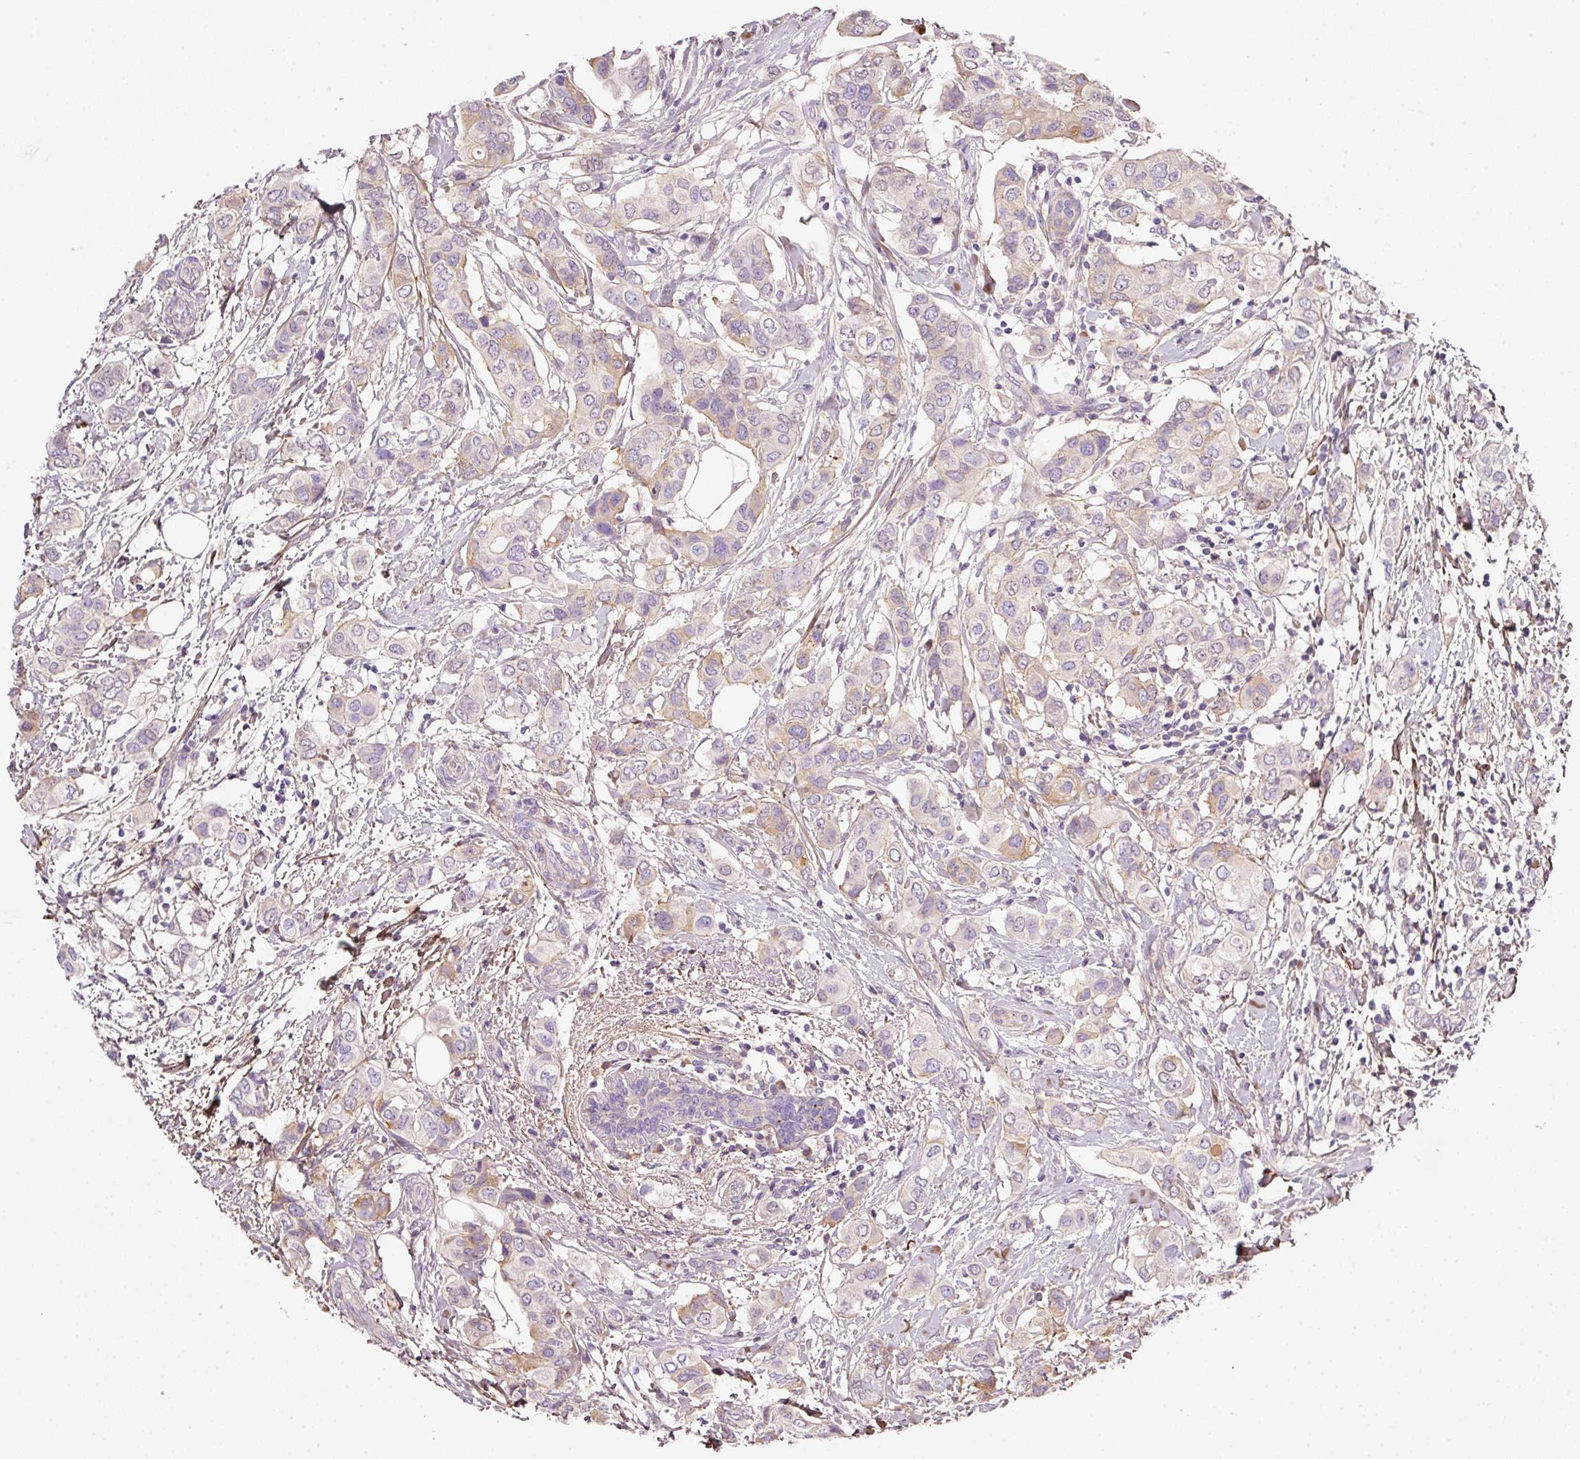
{"staining": {"intensity": "weak", "quantity": "<25%", "location": "cytoplasmic/membranous"}, "tissue": "breast cancer", "cell_type": "Tumor cells", "image_type": "cancer", "snomed": [{"axis": "morphology", "description": "Lobular carcinoma"}, {"axis": "topography", "description": "Breast"}], "caption": "The micrograph reveals no staining of tumor cells in breast lobular carcinoma. (Stains: DAB (3,3'-diaminobenzidine) IHC with hematoxylin counter stain, Microscopy: brightfield microscopy at high magnification).", "gene": "SOS2", "patient": {"sex": "female", "age": 51}}